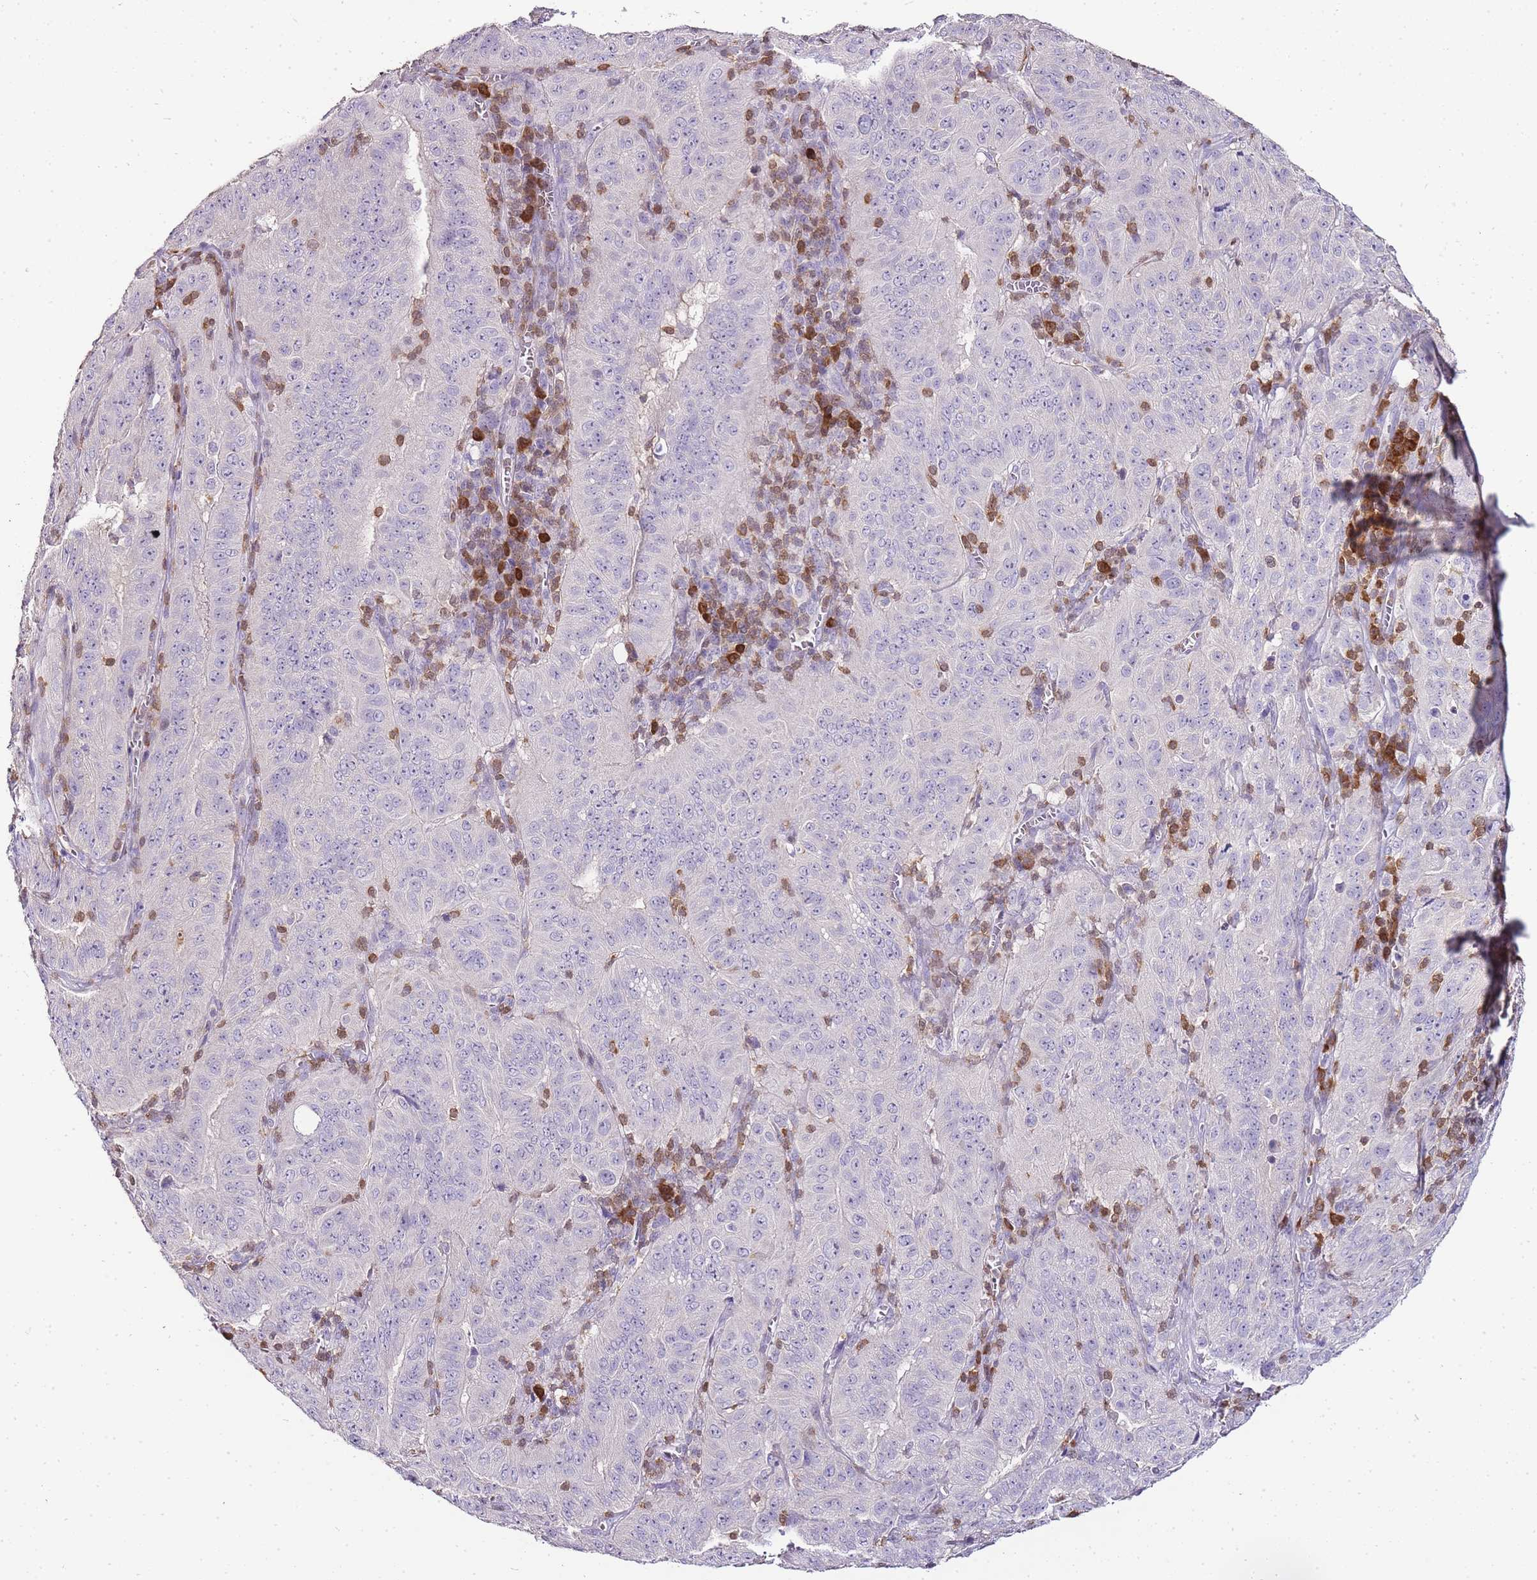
{"staining": {"intensity": "negative", "quantity": "none", "location": "none"}, "tissue": "pancreatic cancer", "cell_type": "Tumor cells", "image_type": "cancer", "snomed": [{"axis": "morphology", "description": "Adenocarcinoma, NOS"}, {"axis": "topography", "description": "Pancreas"}], "caption": "Histopathology image shows no protein staining in tumor cells of adenocarcinoma (pancreatic) tissue.", "gene": "ZBP1", "patient": {"sex": "male", "age": 63}}